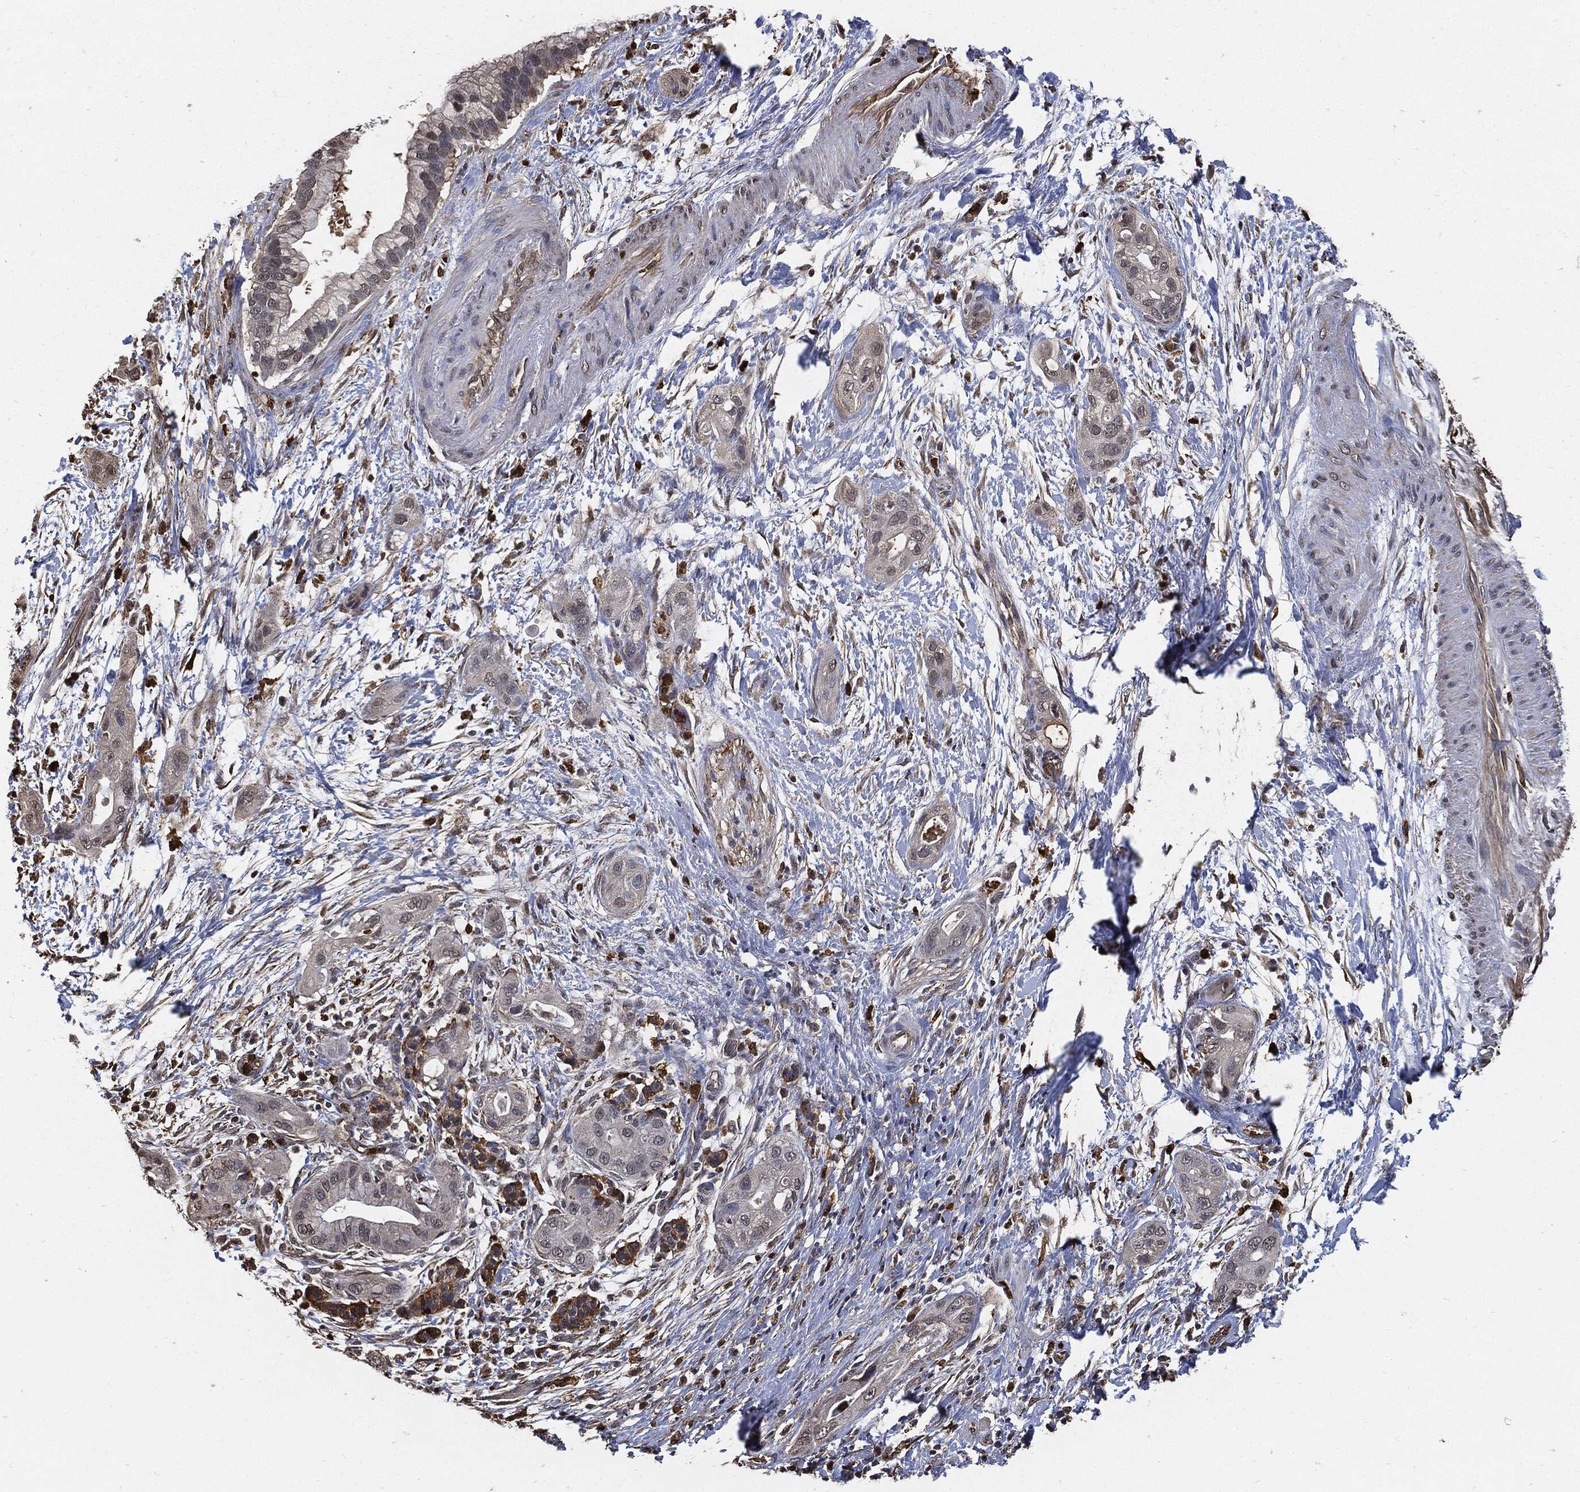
{"staining": {"intensity": "negative", "quantity": "none", "location": "none"}, "tissue": "pancreatic cancer", "cell_type": "Tumor cells", "image_type": "cancer", "snomed": [{"axis": "morphology", "description": "Adenocarcinoma, NOS"}, {"axis": "topography", "description": "Pancreas"}], "caption": "This photomicrograph is of pancreatic cancer (adenocarcinoma) stained with immunohistochemistry to label a protein in brown with the nuclei are counter-stained blue. There is no staining in tumor cells.", "gene": "S100A9", "patient": {"sex": "male", "age": 44}}